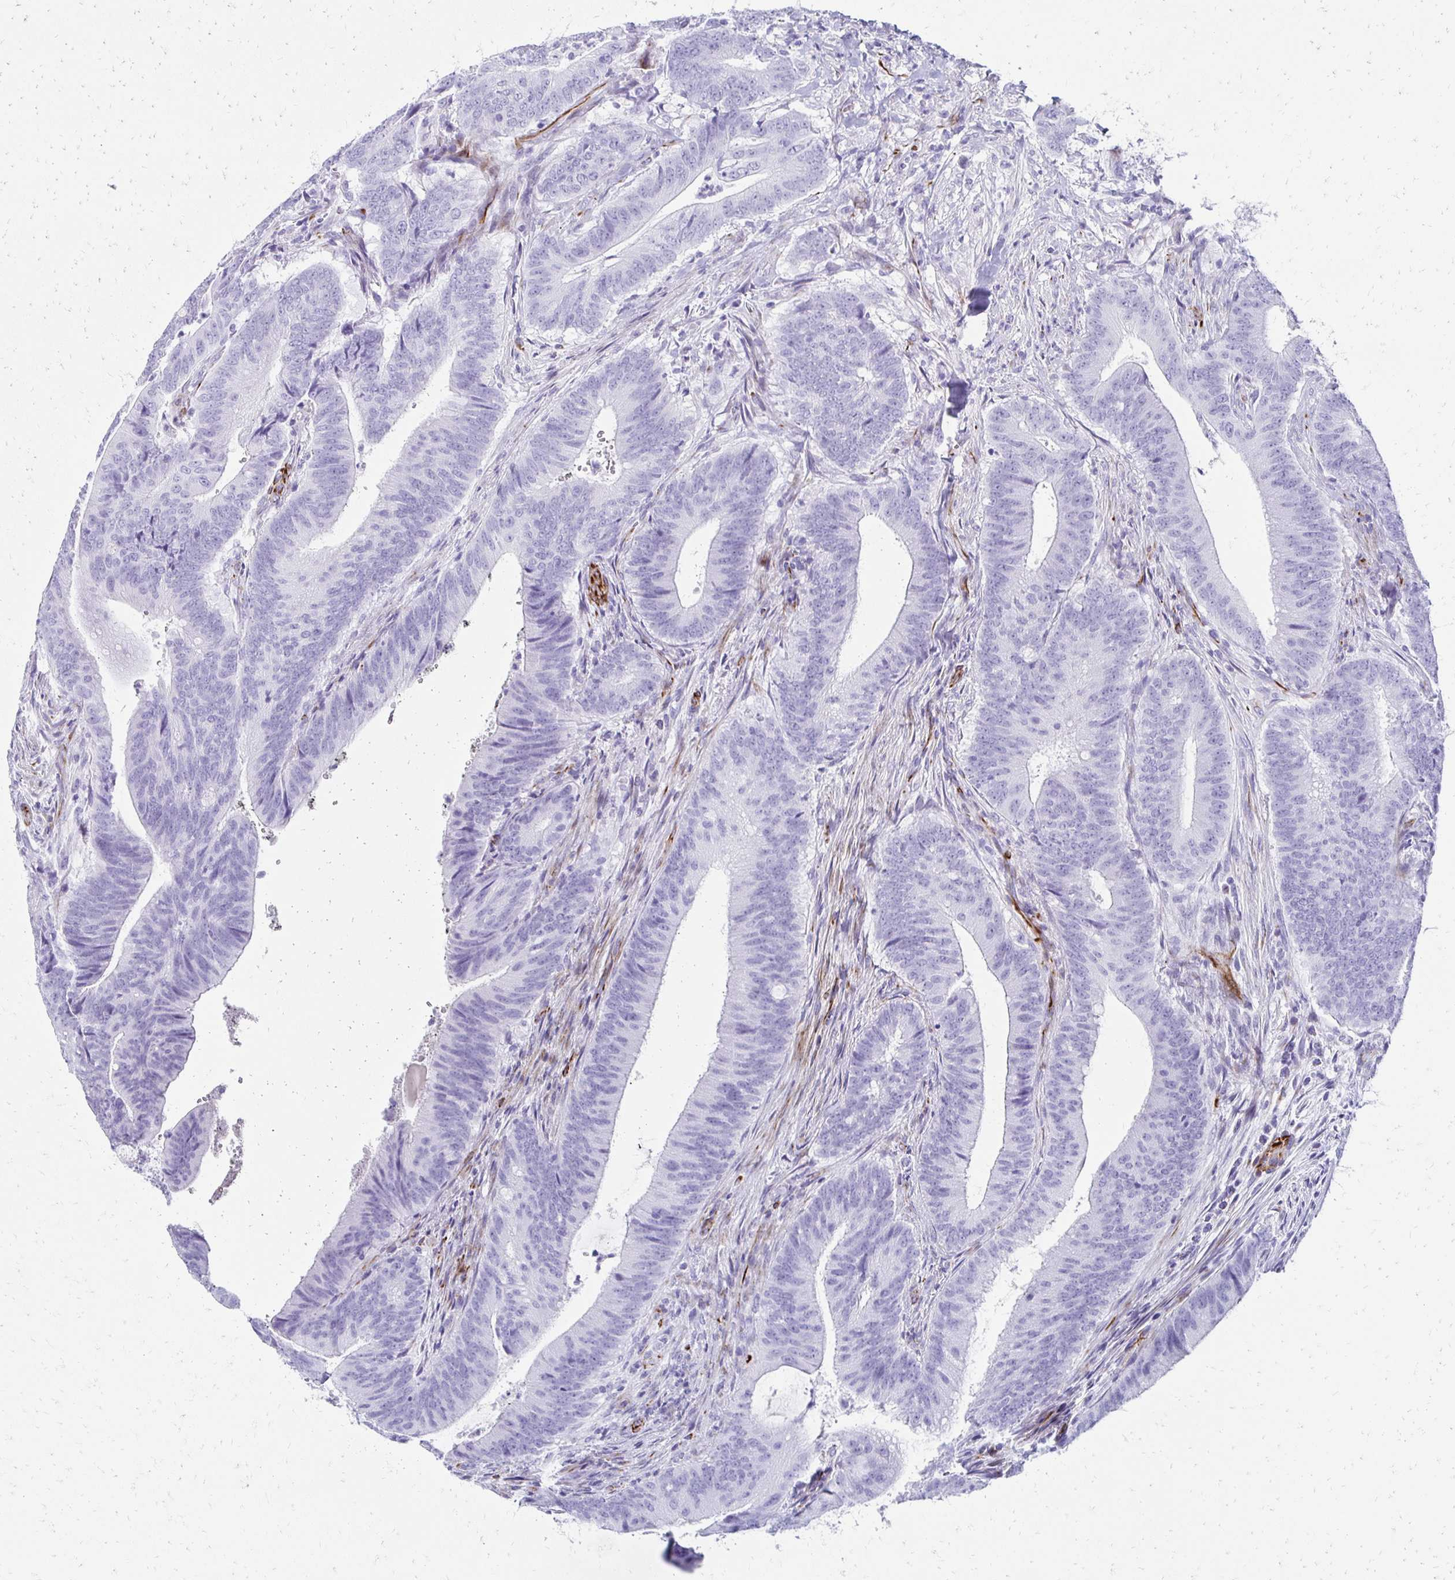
{"staining": {"intensity": "negative", "quantity": "none", "location": "none"}, "tissue": "colorectal cancer", "cell_type": "Tumor cells", "image_type": "cancer", "snomed": [{"axis": "morphology", "description": "Adenocarcinoma, NOS"}, {"axis": "topography", "description": "Colon"}], "caption": "This histopathology image is of adenocarcinoma (colorectal) stained with immunohistochemistry to label a protein in brown with the nuclei are counter-stained blue. There is no staining in tumor cells. (DAB IHC visualized using brightfield microscopy, high magnification).", "gene": "TMEM54", "patient": {"sex": "female", "age": 43}}